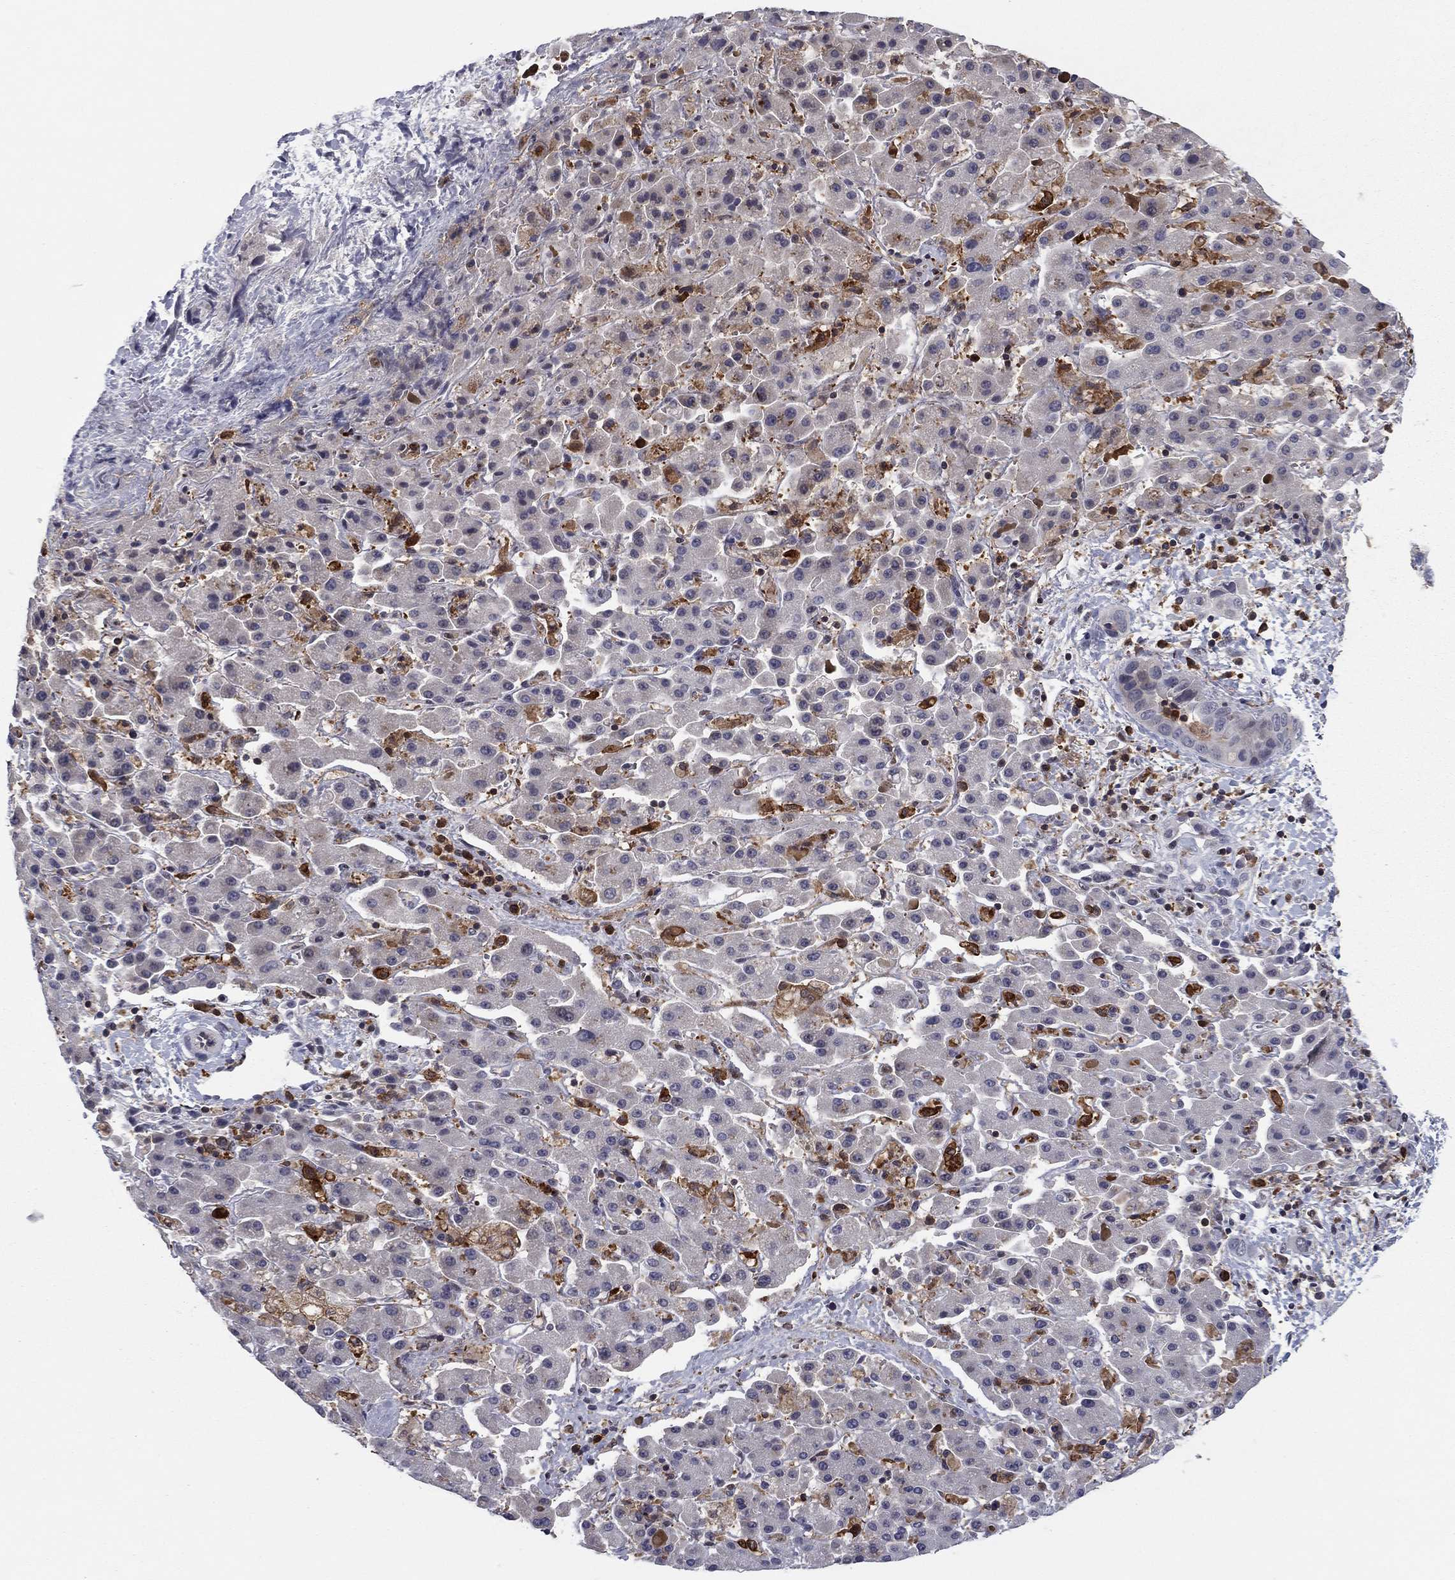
{"staining": {"intensity": "negative", "quantity": "none", "location": "none"}, "tissue": "liver cancer", "cell_type": "Tumor cells", "image_type": "cancer", "snomed": [{"axis": "morphology", "description": "Cholangiocarcinoma"}, {"axis": "topography", "description": "Liver"}], "caption": "Liver cancer stained for a protein using immunohistochemistry (IHC) shows no expression tumor cells.", "gene": "PLCB2", "patient": {"sex": "female", "age": 52}}